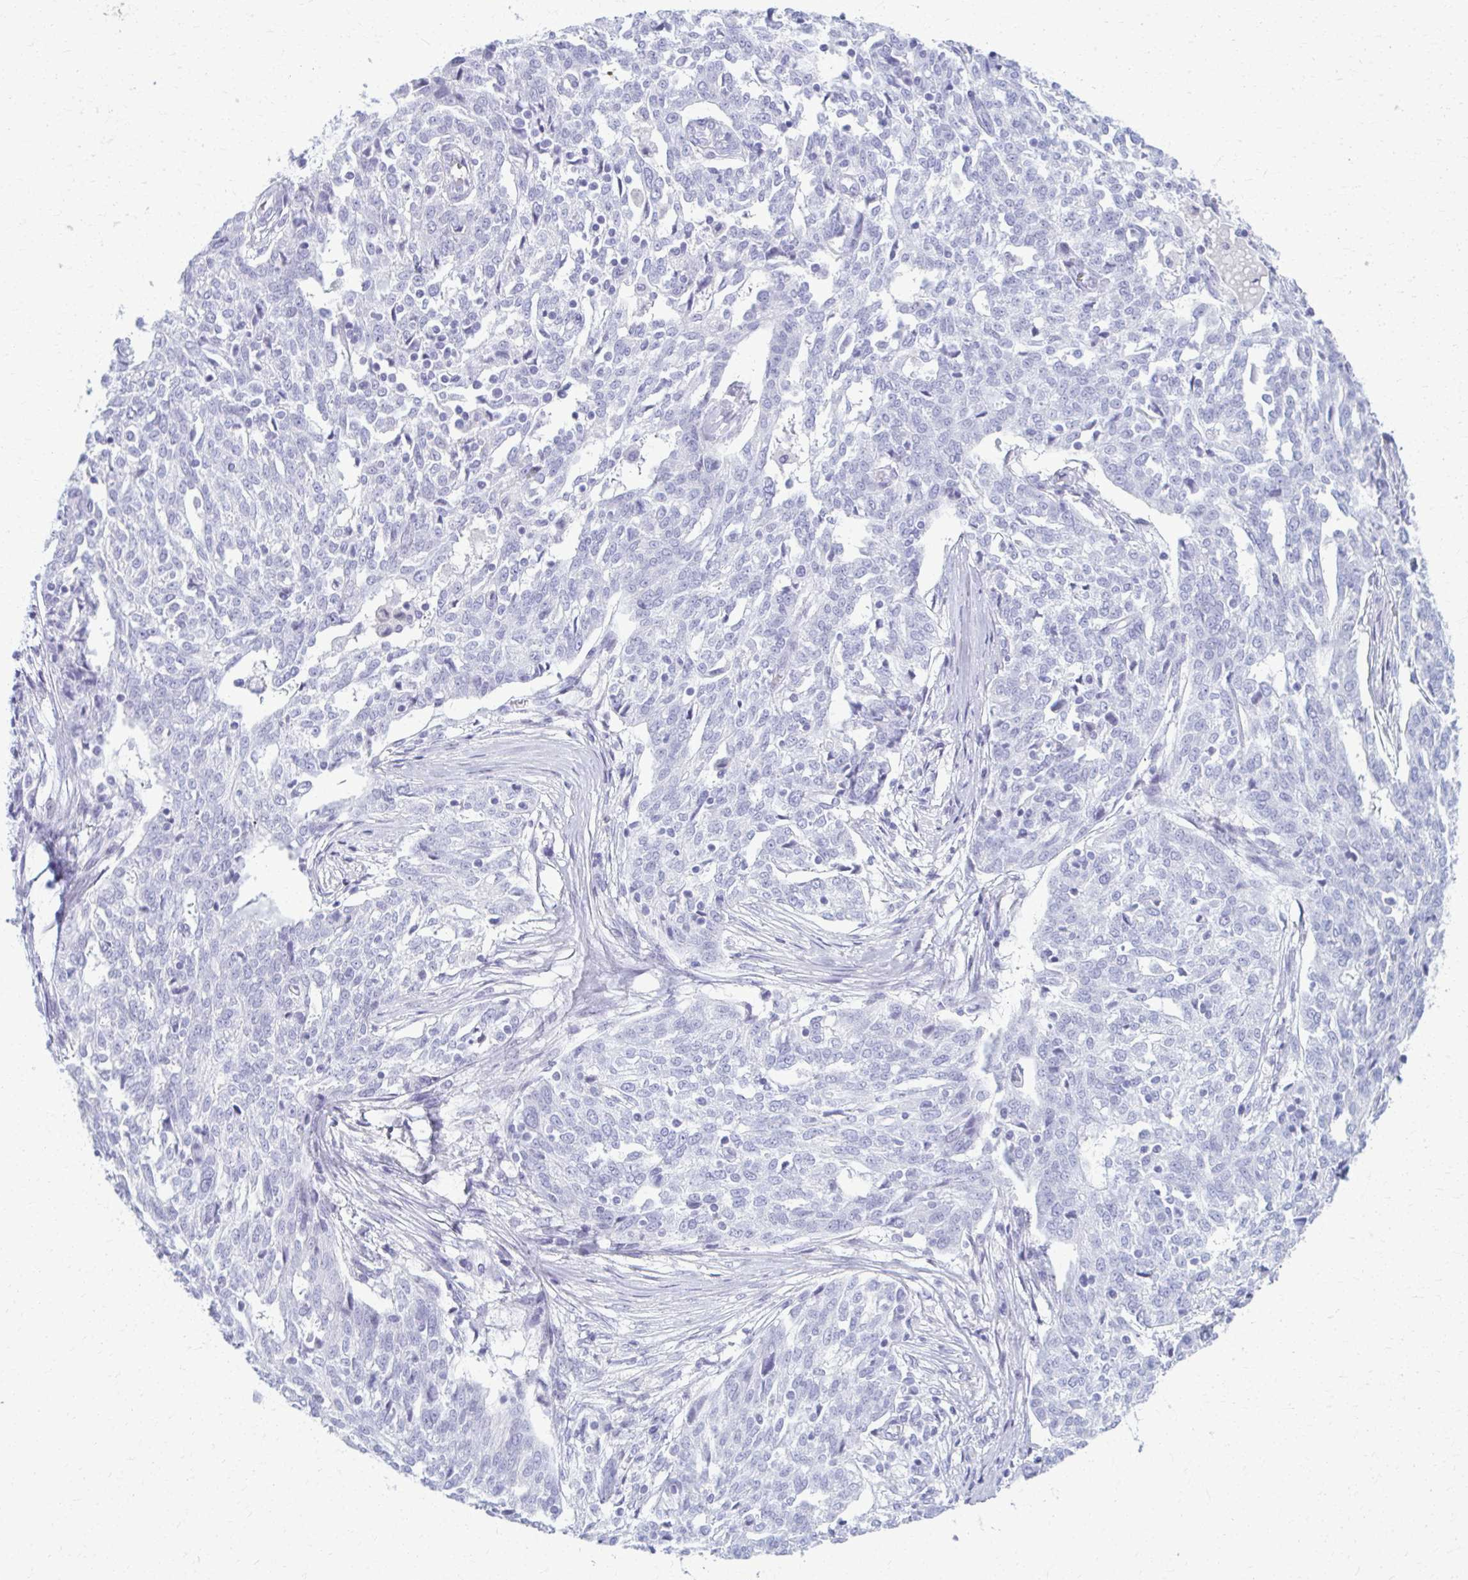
{"staining": {"intensity": "negative", "quantity": "none", "location": "none"}, "tissue": "ovarian cancer", "cell_type": "Tumor cells", "image_type": "cancer", "snomed": [{"axis": "morphology", "description": "Cystadenocarcinoma, serous, NOS"}, {"axis": "topography", "description": "Ovary"}], "caption": "Image shows no significant protein expression in tumor cells of ovarian cancer (serous cystadenocarcinoma).", "gene": "ACSM2B", "patient": {"sex": "female", "age": 67}}